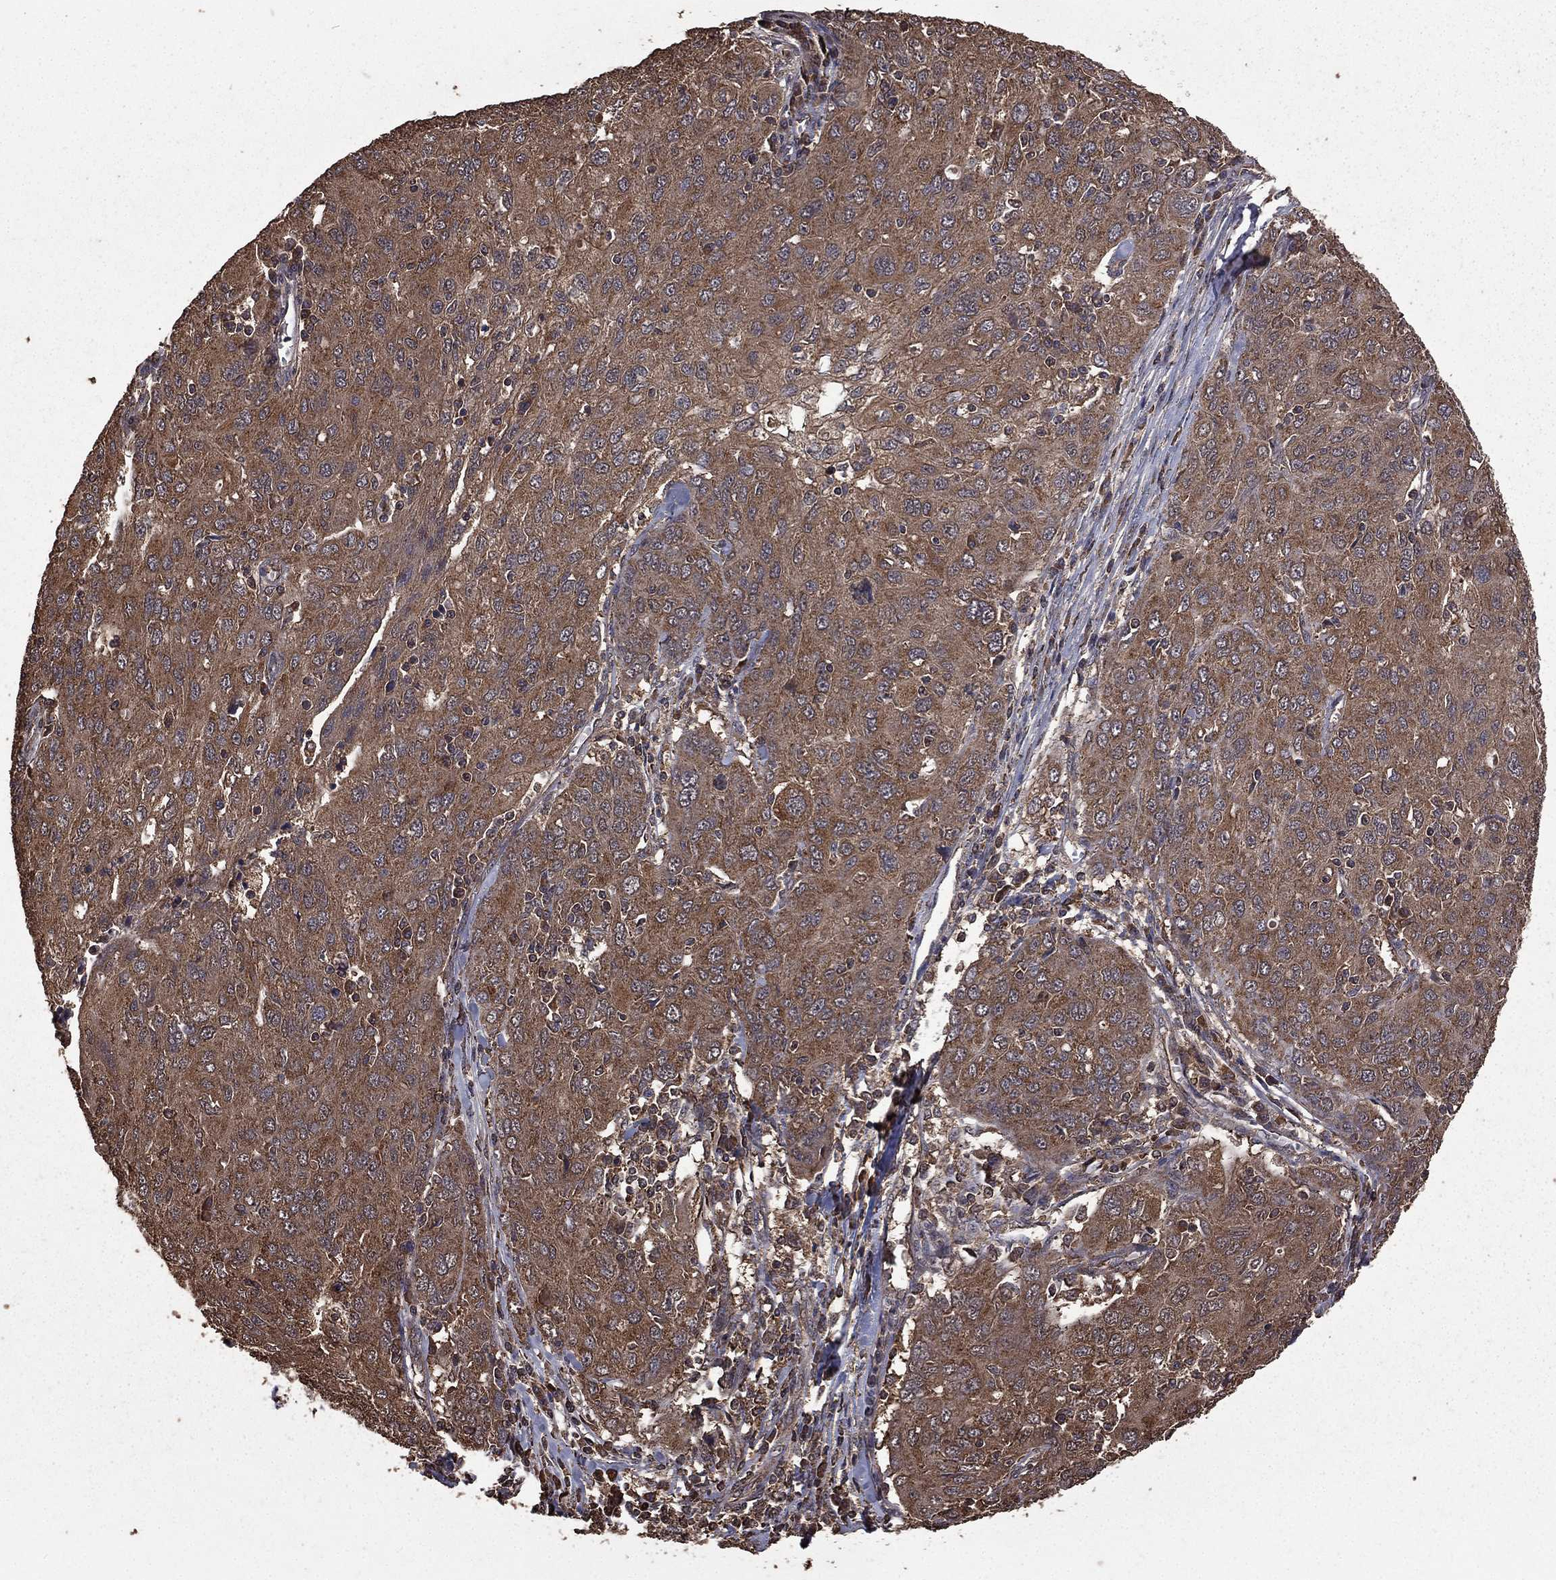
{"staining": {"intensity": "weak", "quantity": "25%-75%", "location": "cytoplasmic/membranous"}, "tissue": "ovarian cancer", "cell_type": "Tumor cells", "image_type": "cancer", "snomed": [{"axis": "morphology", "description": "Carcinoma, endometroid"}, {"axis": "topography", "description": "Ovary"}], "caption": "Protein analysis of ovarian cancer (endometroid carcinoma) tissue displays weak cytoplasmic/membranous expression in about 25%-75% of tumor cells.", "gene": "BIRC6", "patient": {"sex": "female", "age": 50}}